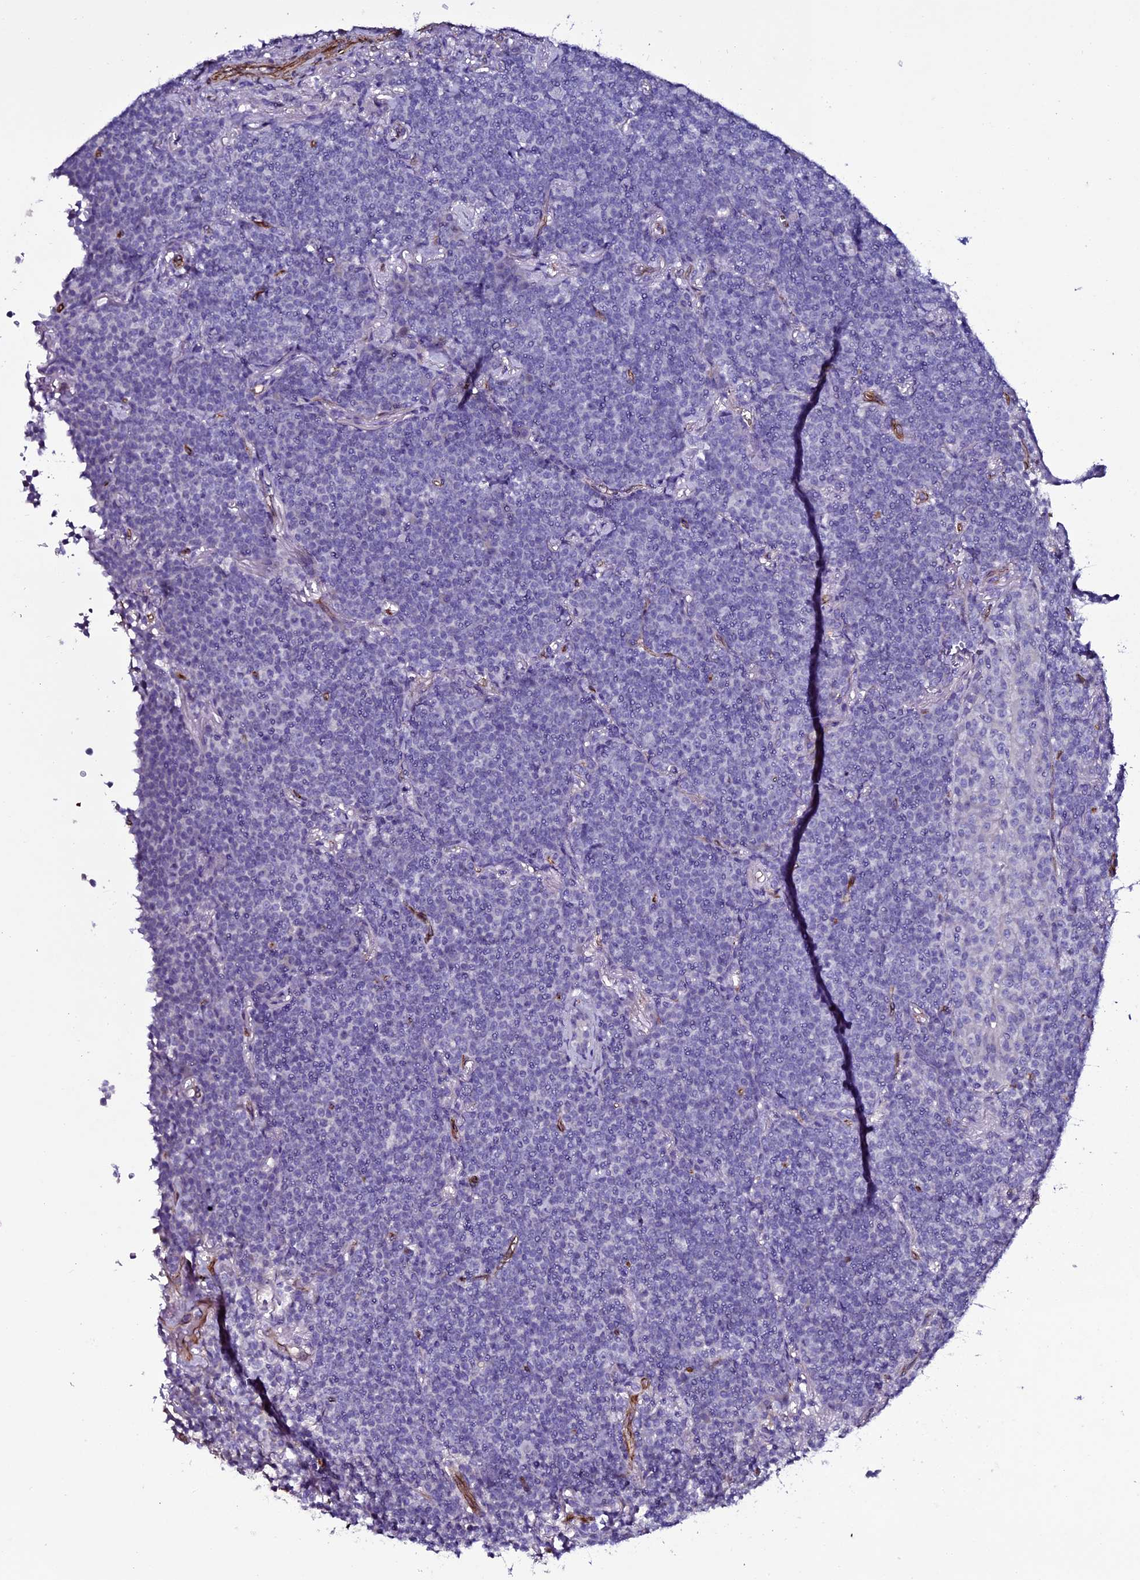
{"staining": {"intensity": "negative", "quantity": "none", "location": "none"}, "tissue": "lymphoma", "cell_type": "Tumor cells", "image_type": "cancer", "snomed": [{"axis": "morphology", "description": "Malignant lymphoma, non-Hodgkin's type, Low grade"}, {"axis": "topography", "description": "Lung"}], "caption": "Tumor cells show no significant protein expression in malignant lymphoma, non-Hodgkin's type (low-grade).", "gene": "MEX3C", "patient": {"sex": "female", "age": 71}}